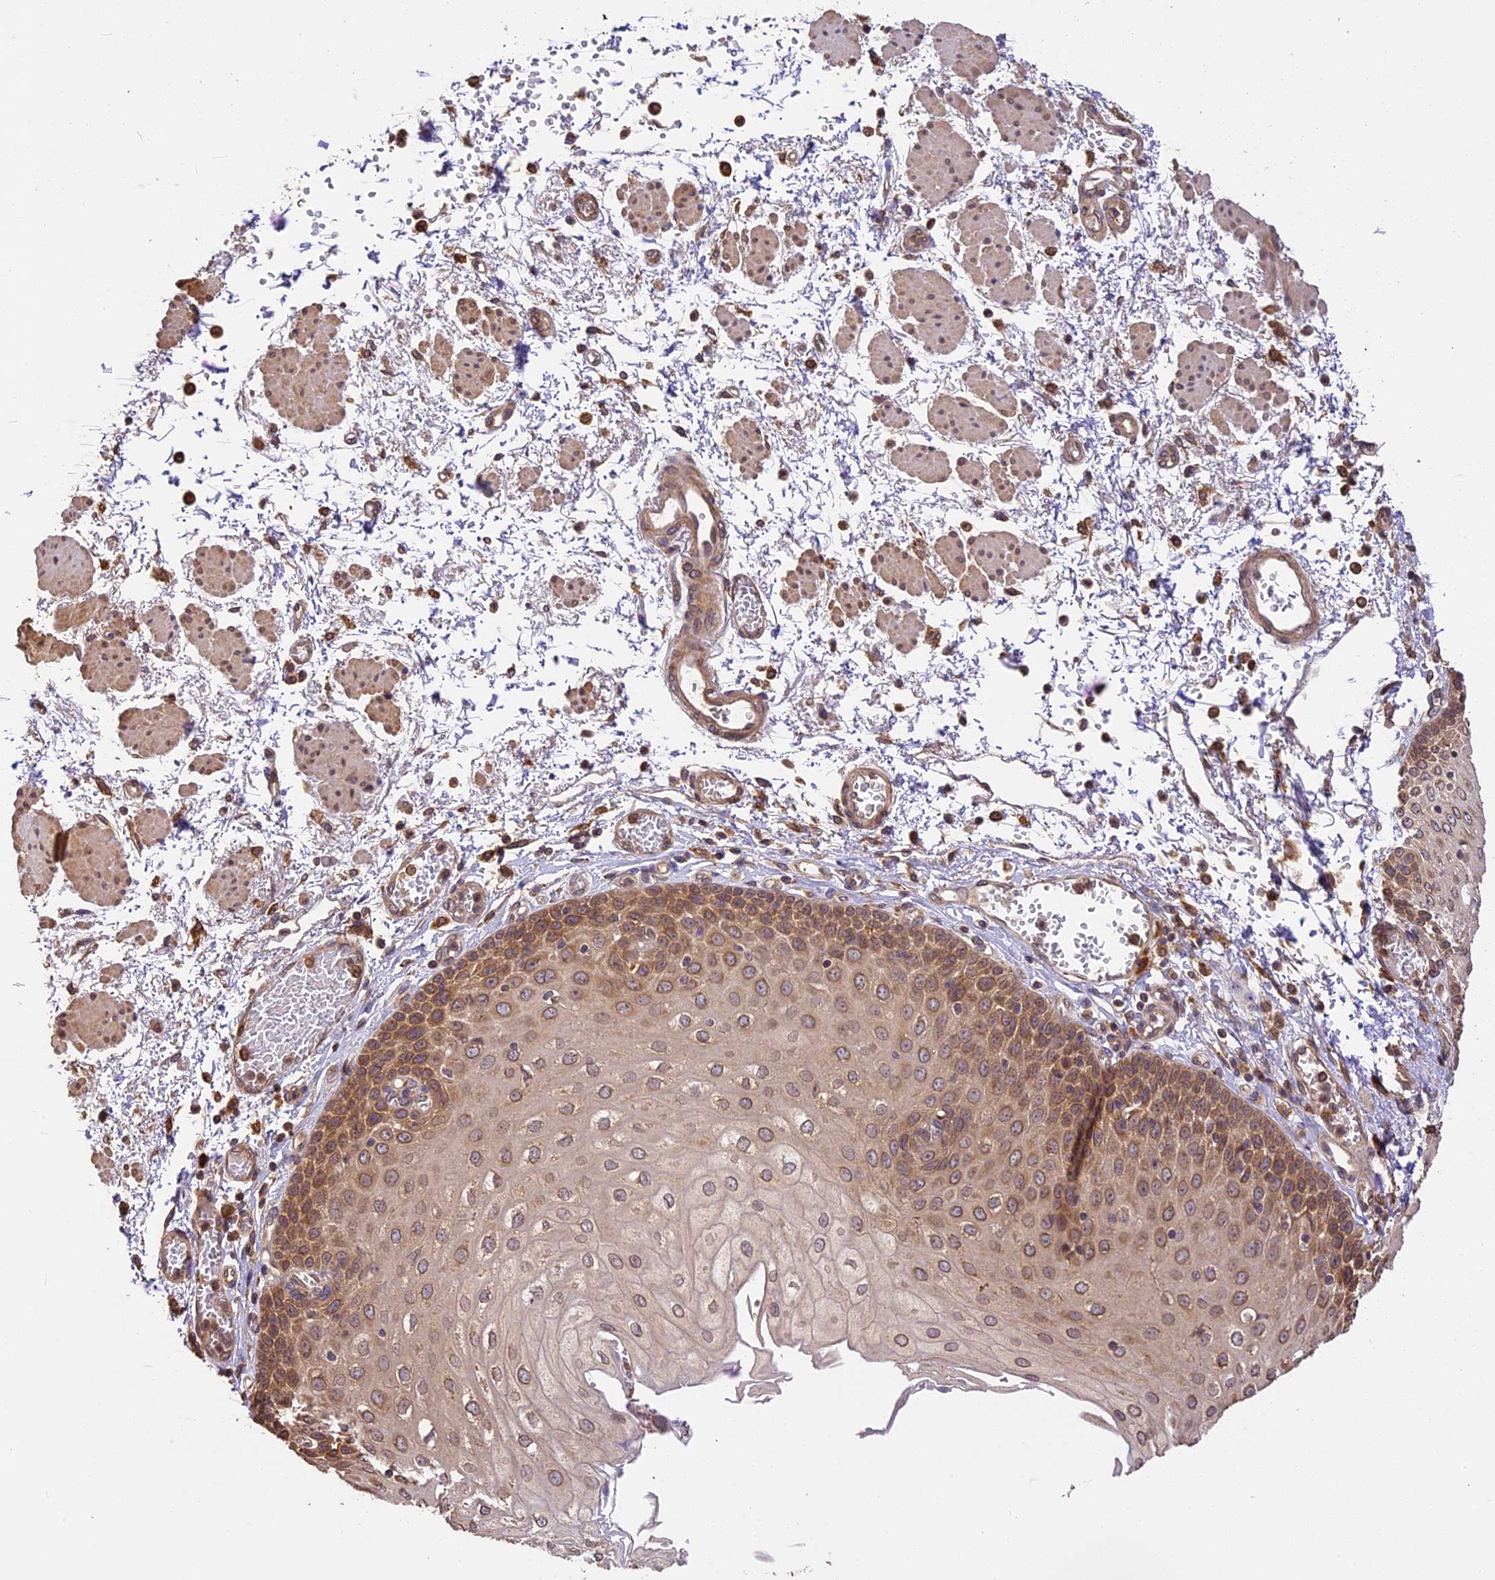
{"staining": {"intensity": "moderate", "quantity": ">75%", "location": "cytoplasmic/membranous"}, "tissue": "esophagus", "cell_type": "Squamous epithelial cells", "image_type": "normal", "snomed": [{"axis": "morphology", "description": "Normal tissue, NOS"}, {"axis": "topography", "description": "Esophagus"}], "caption": "Benign esophagus reveals moderate cytoplasmic/membranous expression in about >75% of squamous epithelial cells, visualized by immunohistochemistry.", "gene": "BRAP", "patient": {"sex": "male", "age": 81}}